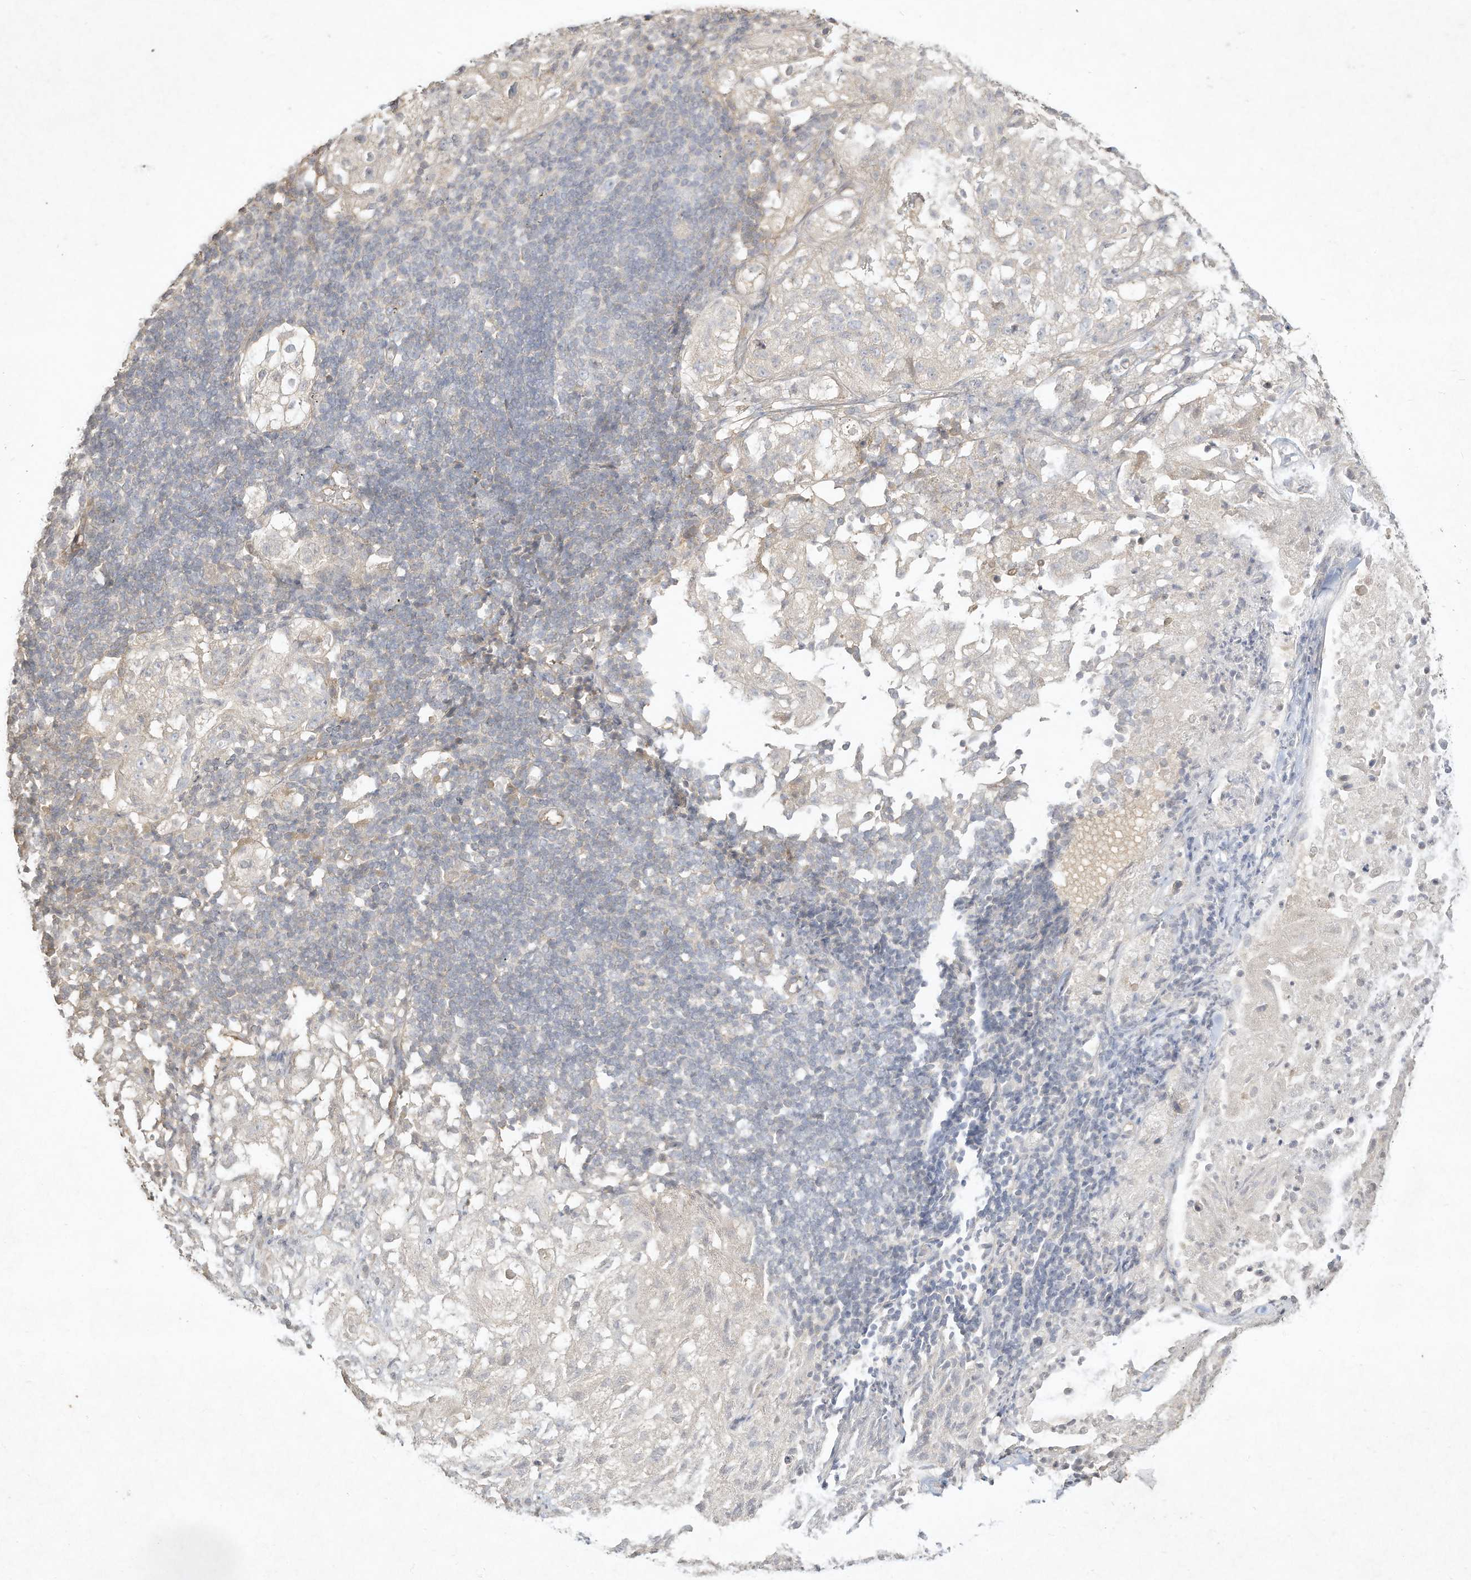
{"staining": {"intensity": "negative", "quantity": "none", "location": "none"}, "tissue": "lung cancer", "cell_type": "Tumor cells", "image_type": "cancer", "snomed": [{"axis": "morphology", "description": "Inflammation, NOS"}, {"axis": "morphology", "description": "Squamous cell carcinoma, NOS"}, {"axis": "topography", "description": "Lymph node"}, {"axis": "topography", "description": "Soft tissue"}, {"axis": "topography", "description": "Lung"}], "caption": "DAB (3,3'-diaminobenzidine) immunohistochemical staining of human lung cancer demonstrates no significant positivity in tumor cells.", "gene": "DYNC1I2", "patient": {"sex": "male", "age": 66}}